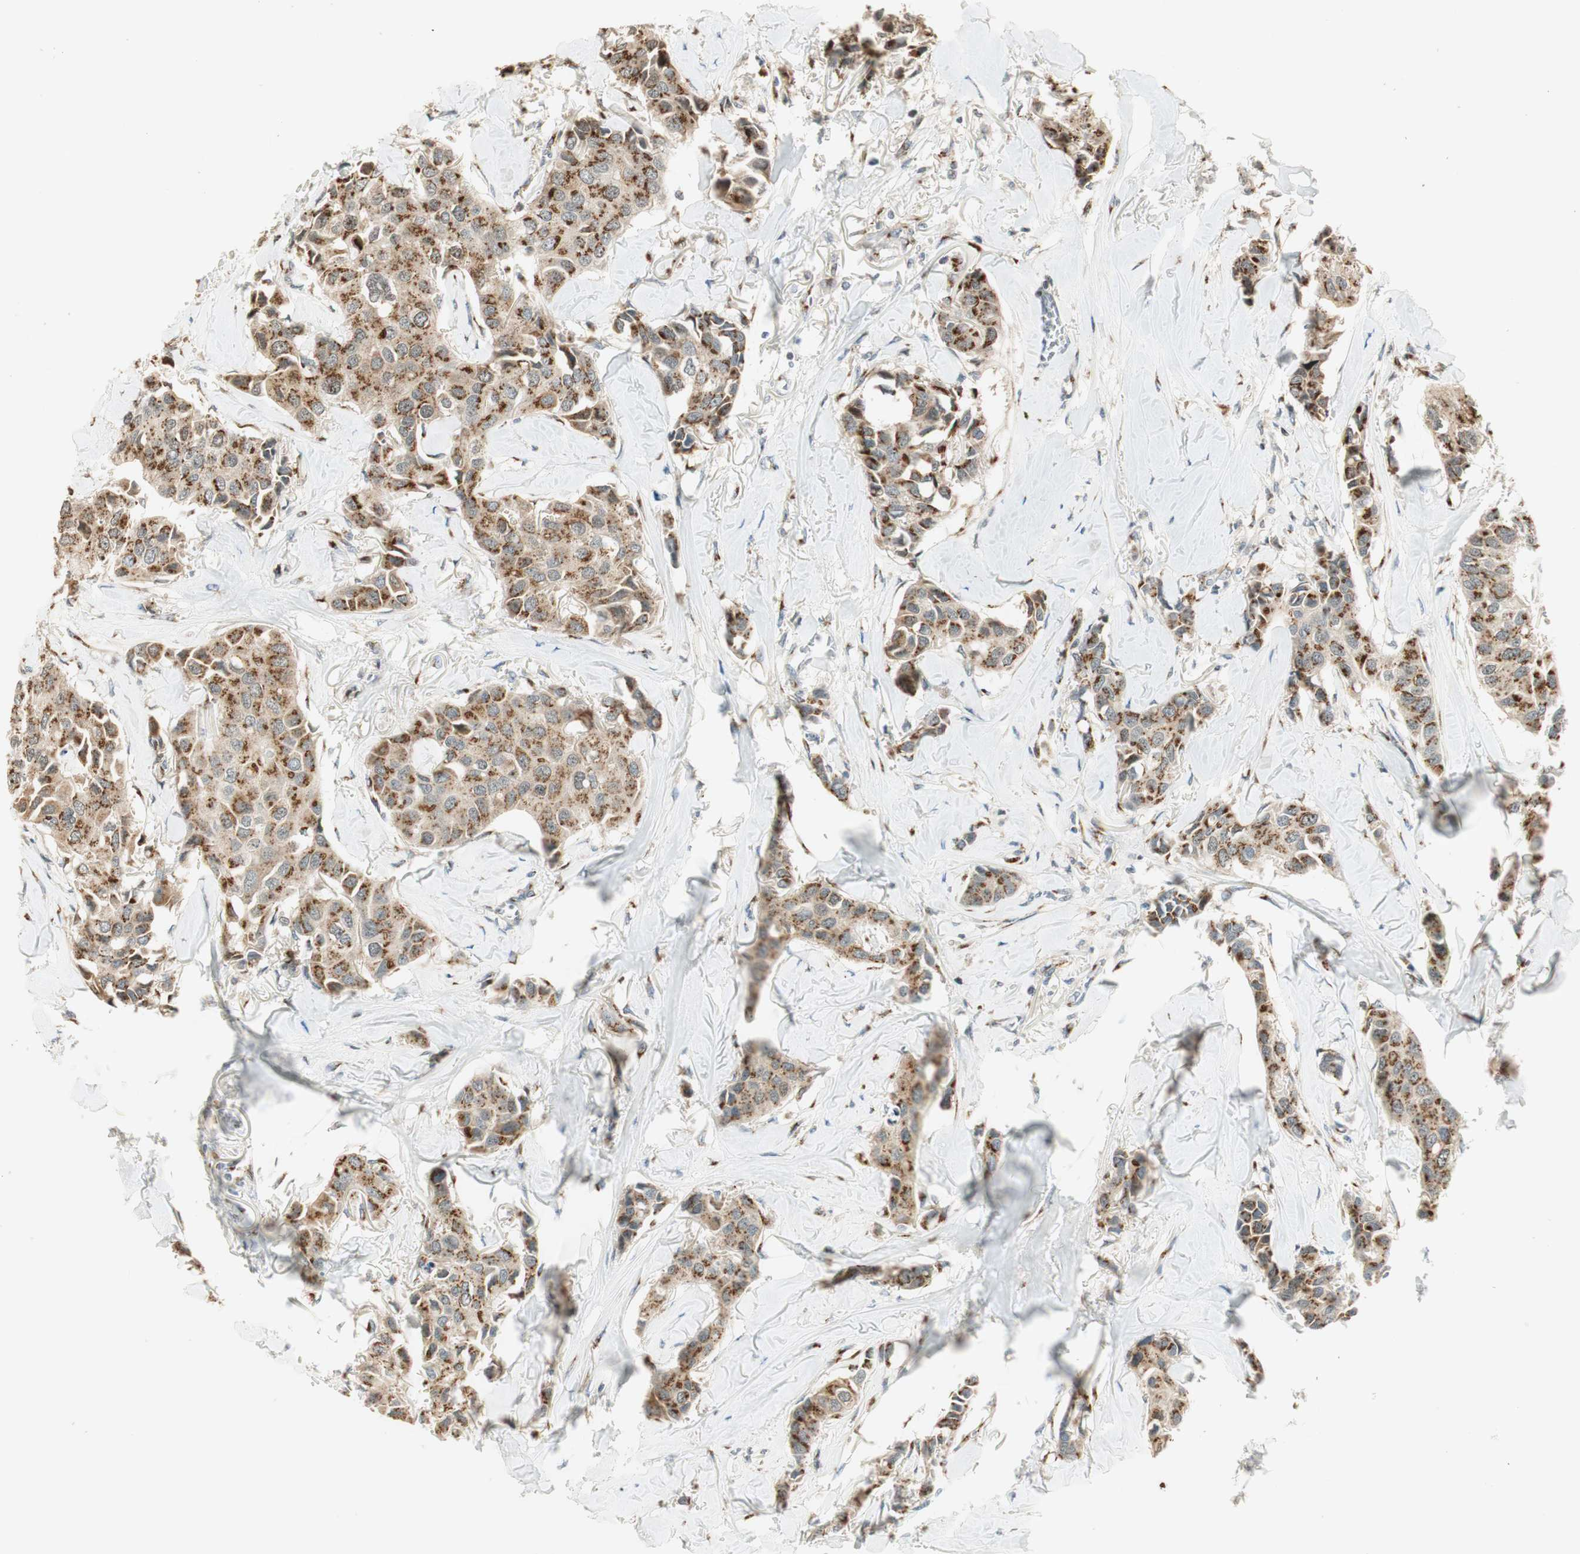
{"staining": {"intensity": "moderate", "quantity": ">75%", "location": "cytoplasmic/membranous"}, "tissue": "breast cancer", "cell_type": "Tumor cells", "image_type": "cancer", "snomed": [{"axis": "morphology", "description": "Duct carcinoma"}, {"axis": "topography", "description": "Breast"}], "caption": "A micrograph showing moderate cytoplasmic/membranous staining in about >75% of tumor cells in breast cancer, as visualized by brown immunohistochemical staining.", "gene": "NEO1", "patient": {"sex": "female", "age": 80}}